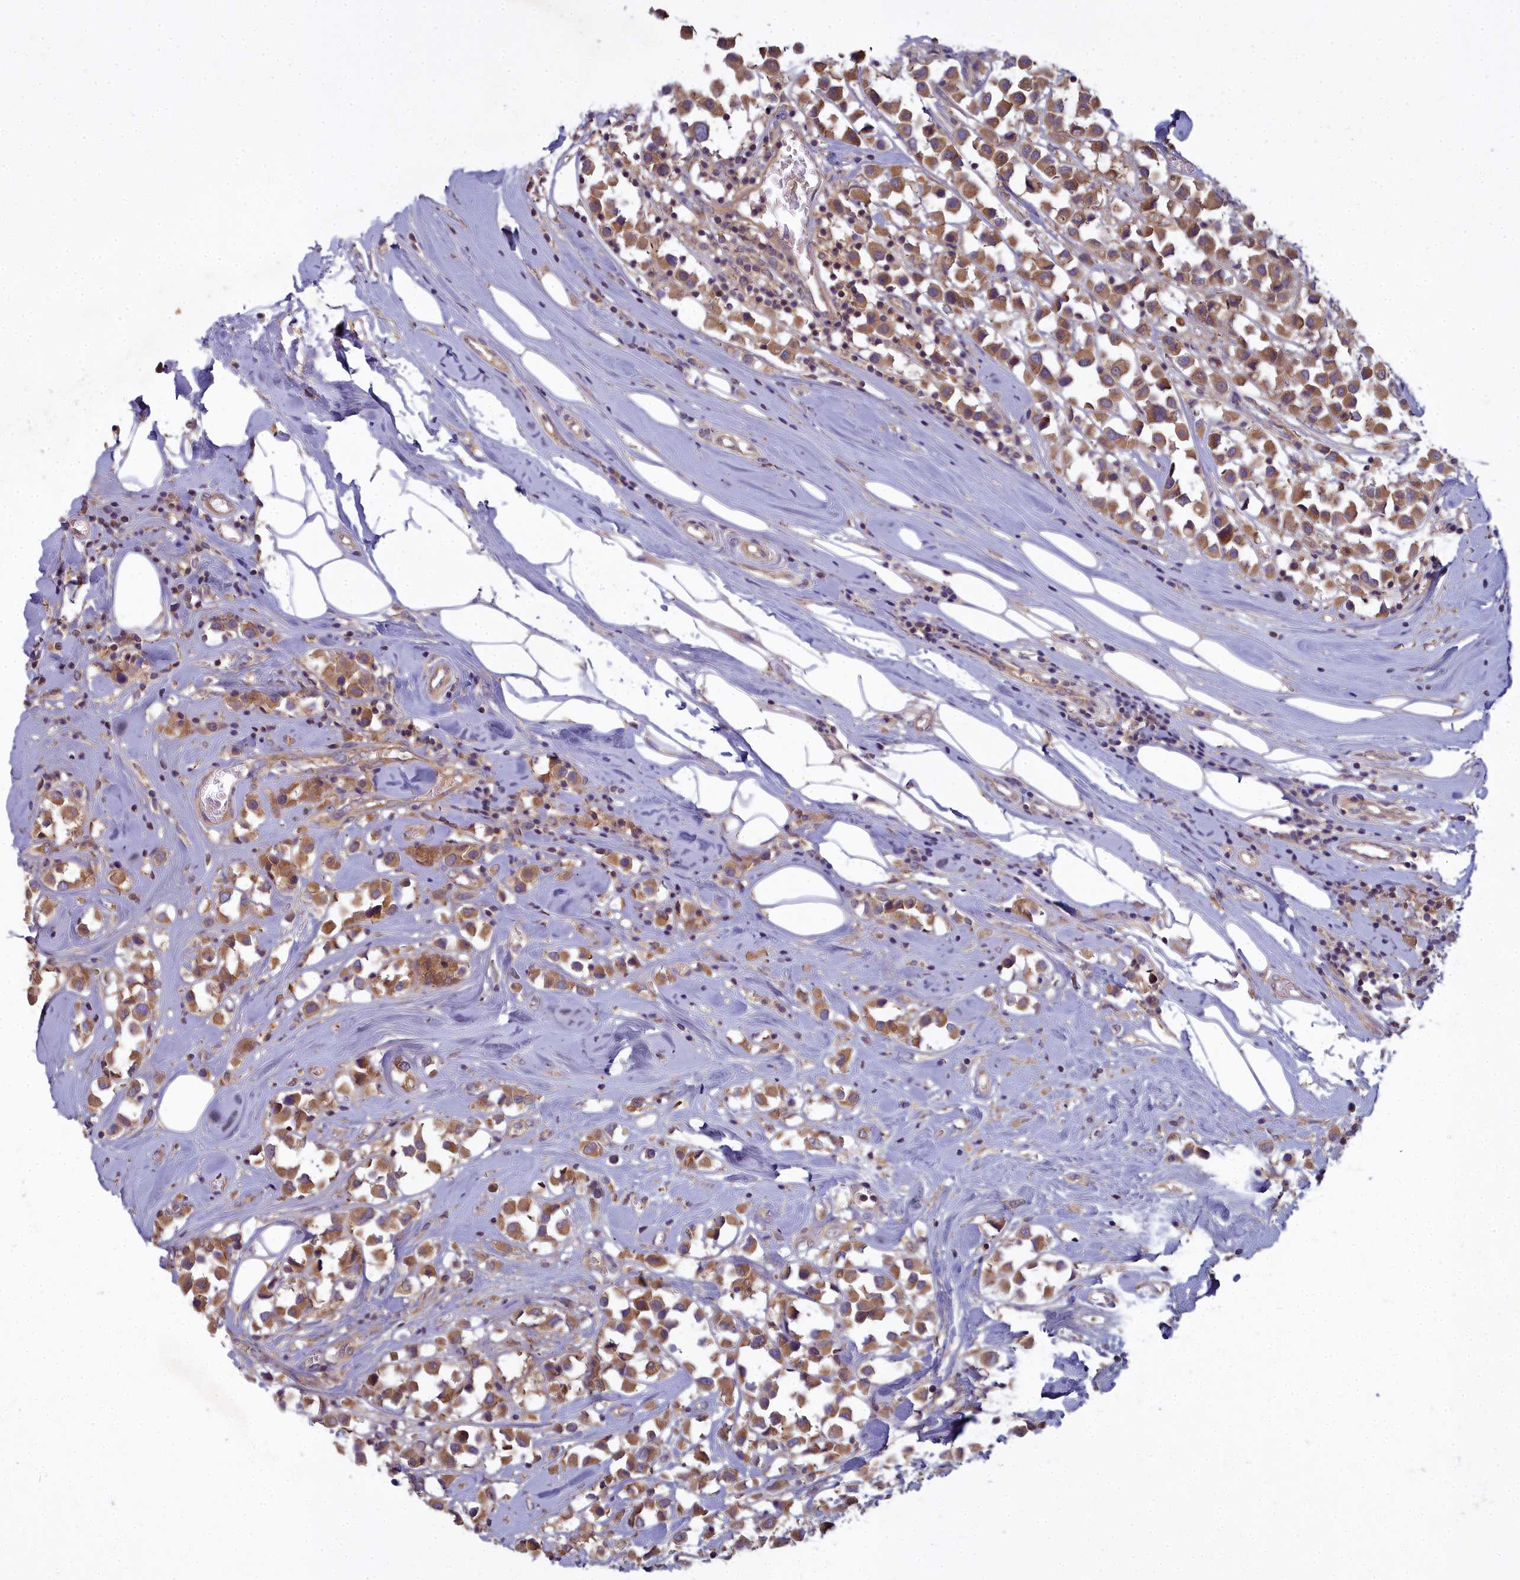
{"staining": {"intensity": "moderate", "quantity": ">75%", "location": "cytoplasmic/membranous"}, "tissue": "breast cancer", "cell_type": "Tumor cells", "image_type": "cancer", "snomed": [{"axis": "morphology", "description": "Duct carcinoma"}, {"axis": "topography", "description": "Breast"}], "caption": "DAB immunohistochemical staining of intraductal carcinoma (breast) exhibits moderate cytoplasmic/membranous protein staining in about >75% of tumor cells.", "gene": "CCDC167", "patient": {"sex": "female", "age": 61}}